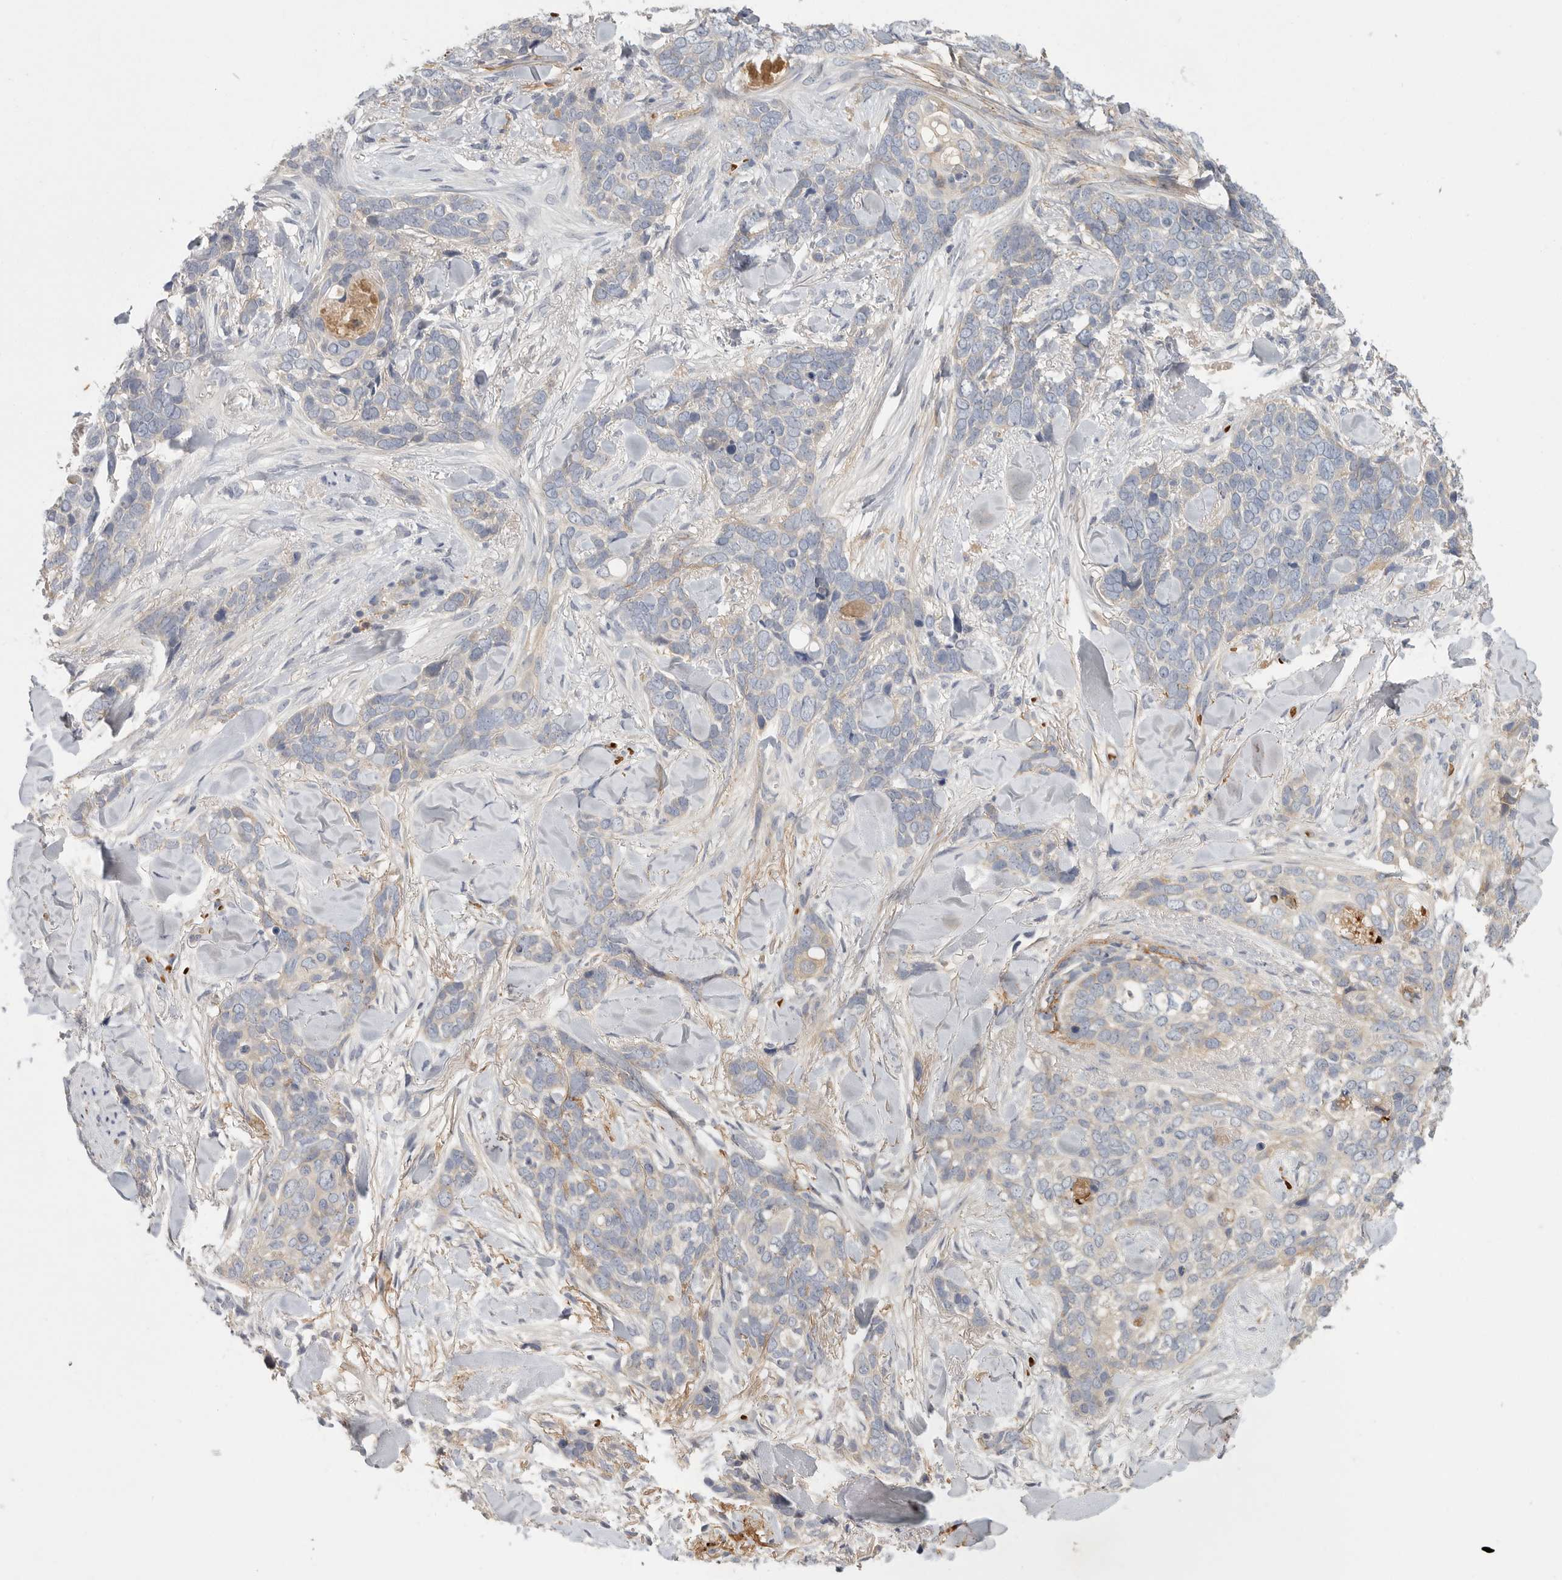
{"staining": {"intensity": "negative", "quantity": "none", "location": "none"}, "tissue": "skin cancer", "cell_type": "Tumor cells", "image_type": "cancer", "snomed": [{"axis": "morphology", "description": "Basal cell carcinoma"}, {"axis": "topography", "description": "Skin"}], "caption": "IHC micrograph of skin basal cell carcinoma stained for a protein (brown), which displays no staining in tumor cells.", "gene": "CFAP298", "patient": {"sex": "female", "age": 82}}